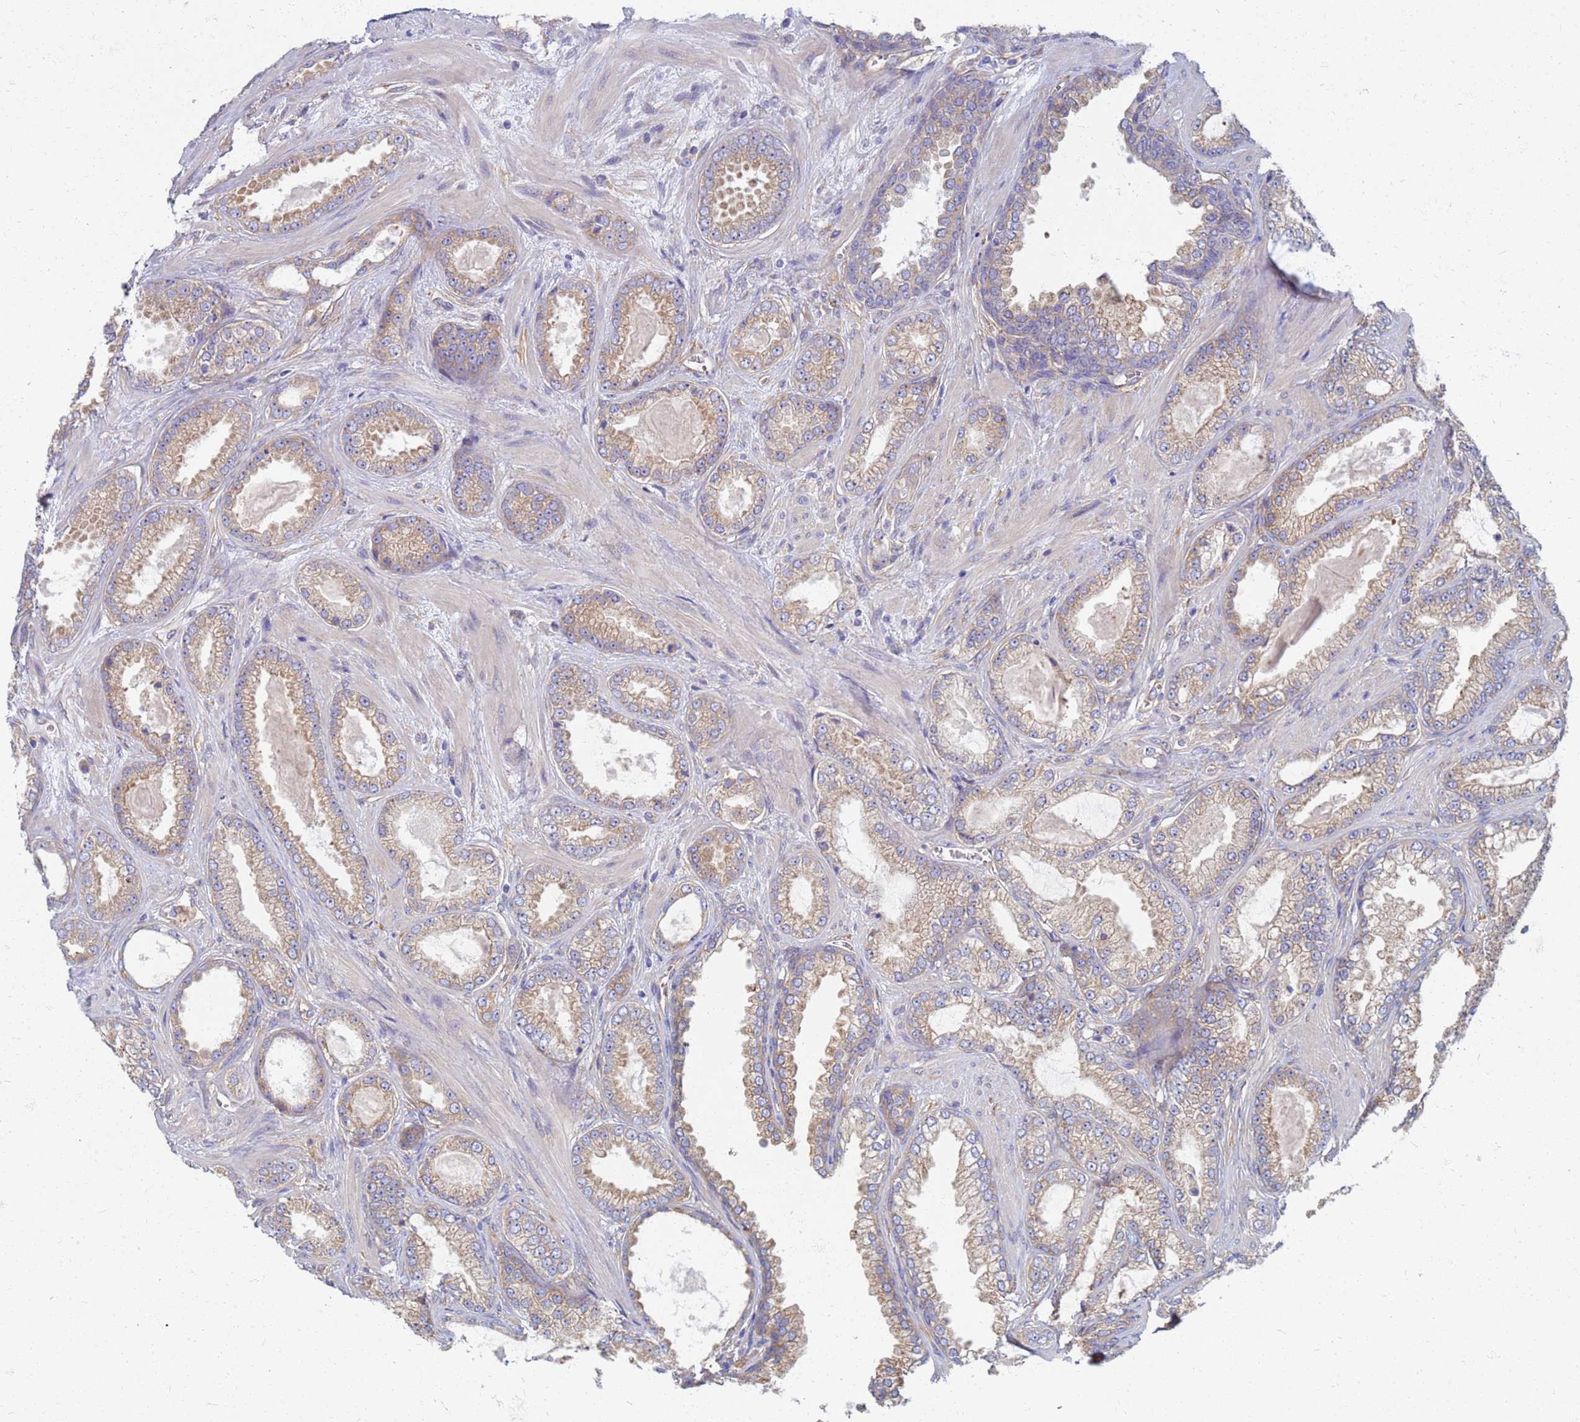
{"staining": {"intensity": "moderate", "quantity": ">75%", "location": "cytoplasmic/membranous"}, "tissue": "prostate cancer", "cell_type": "Tumor cells", "image_type": "cancer", "snomed": [{"axis": "morphology", "description": "Adenocarcinoma, Low grade"}, {"axis": "topography", "description": "Prostate"}], "caption": "Prostate cancer (low-grade adenocarcinoma) tissue displays moderate cytoplasmic/membranous positivity in approximately >75% of tumor cells The staining was performed using DAB to visualize the protein expression in brown, while the nuclei were stained in blue with hematoxylin (Magnification: 20x).", "gene": "EEA1", "patient": {"sex": "male", "age": 57}}